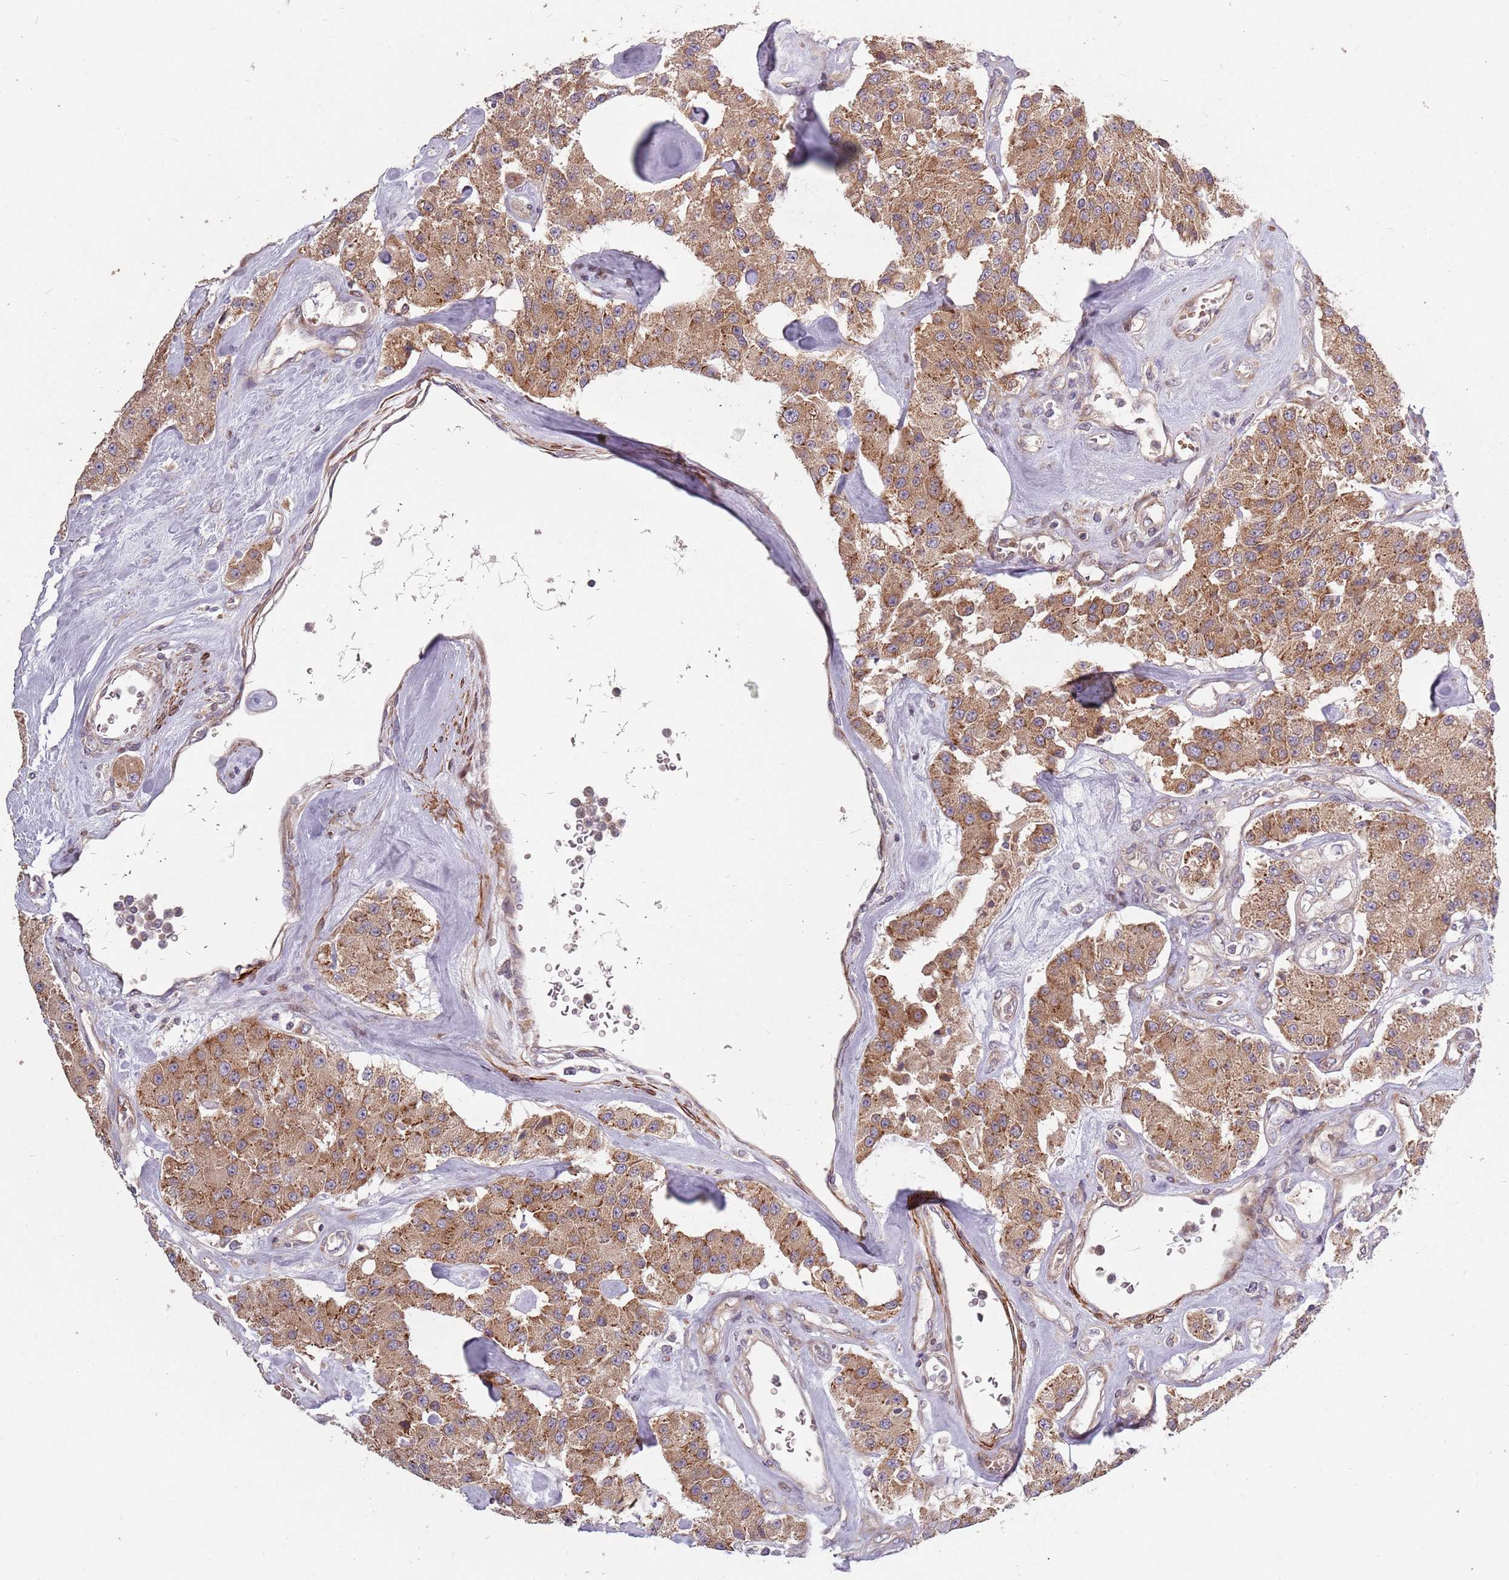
{"staining": {"intensity": "moderate", "quantity": ">75%", "location": "cytoplasmic/membranous"}, "tissue": "carcinoid", "cell_type": "Tumor cells", "image_type": "cancer", "snomed": [{"axis": "morphology", "description": "Carcinoid, malignant, NOS"}, {"axis": "topography", "description": "Pancreas"}], "caption": "Carcinoid stained for a protein shows moderate cytoplasmic/membranous positivity in tumor cells.", "gene": "PLD6", "patient": {"sex": "male", "age": 41}}